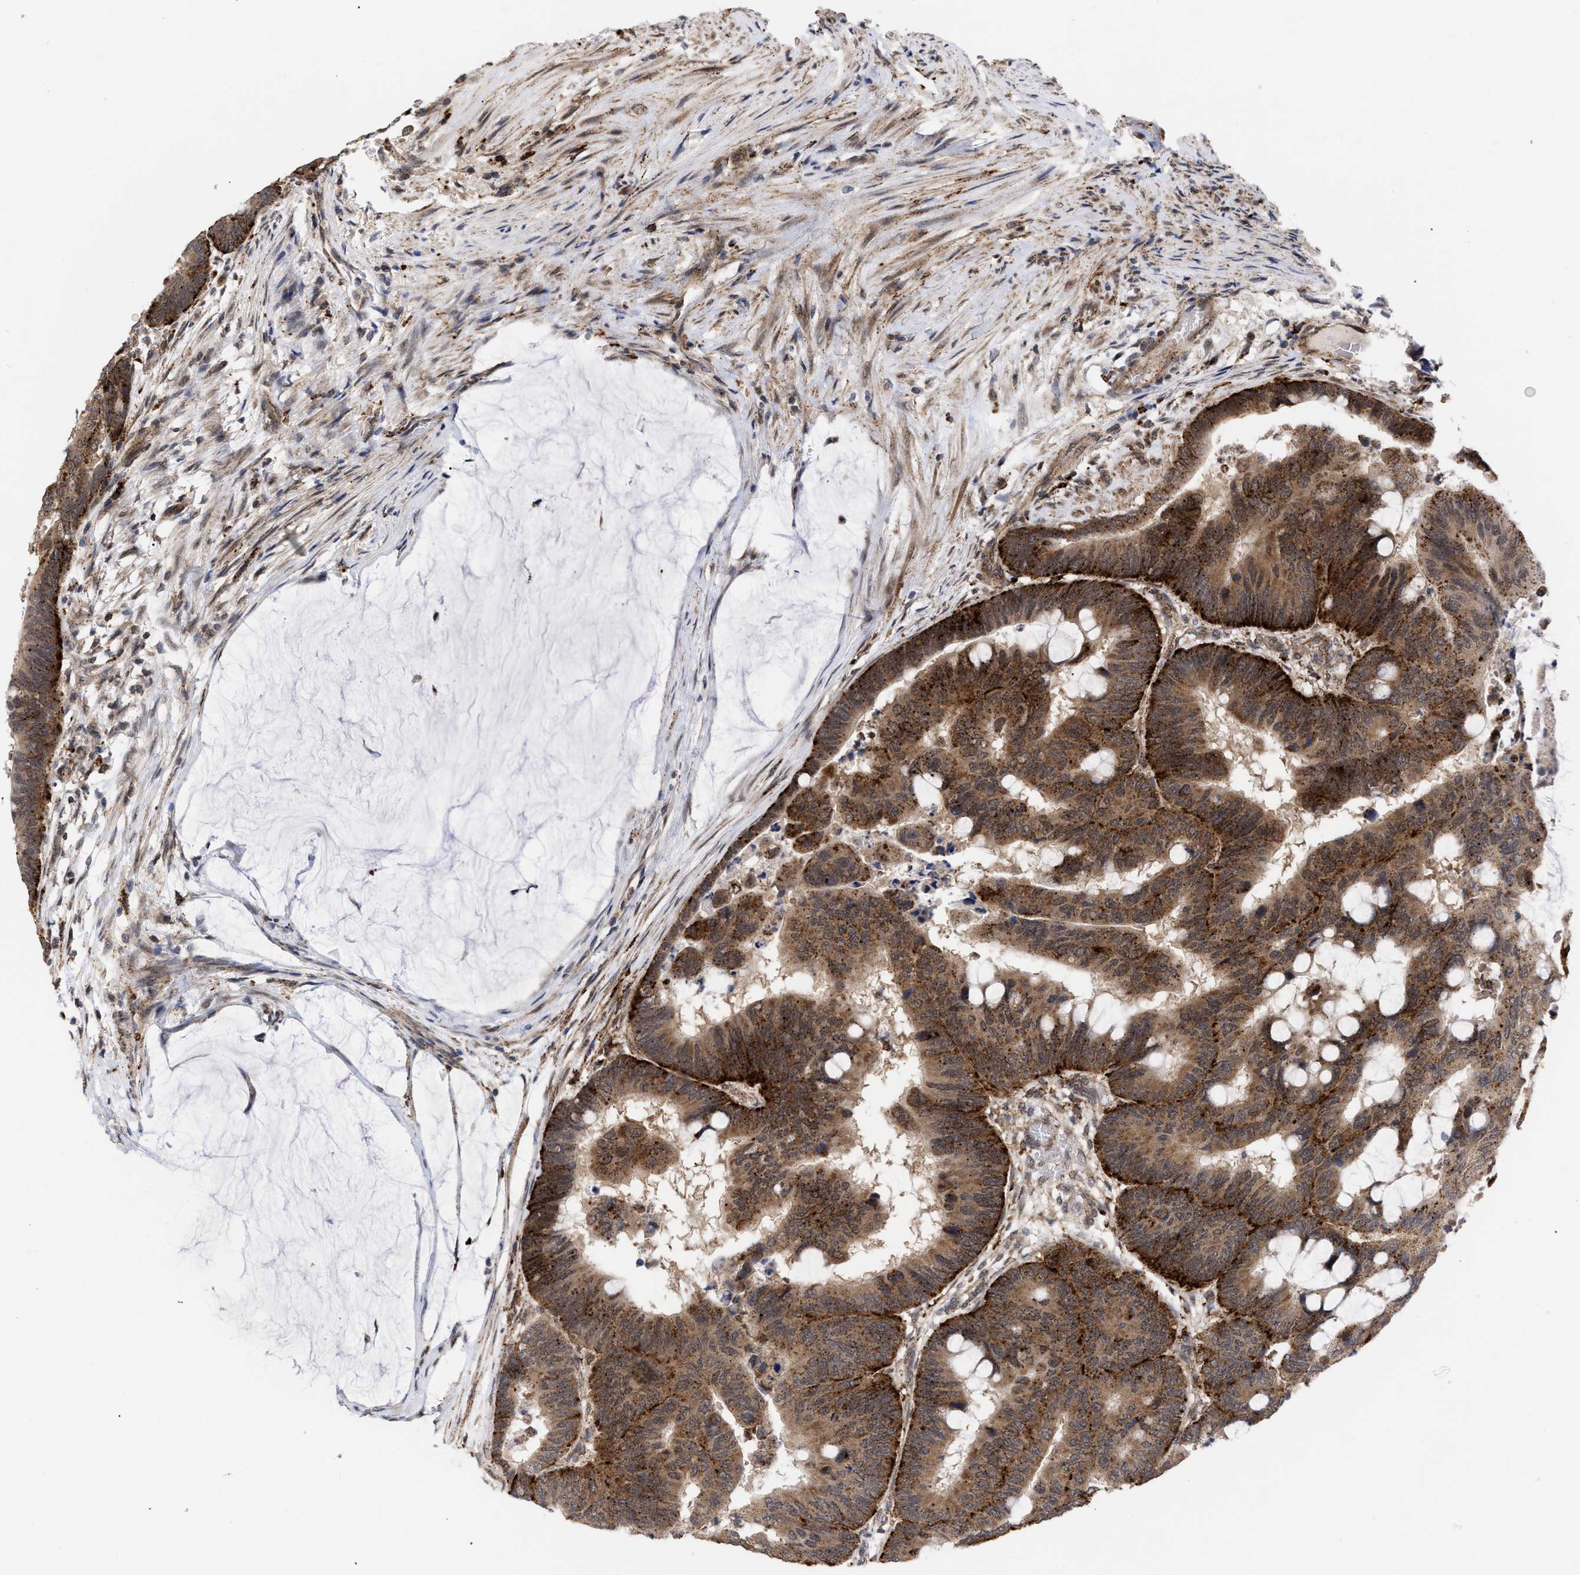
{"staining": {"intensity": "strong", "quantity": ">75%", "location": "cytoplasmic/membranous"}, "tissue": "colorectal cancer", "cell_type": "Tumor cells", "image_type": "cancer", "snomed": [{"axis": "morphology", "description": "Normal tissue, NOS"}, {"axis": "morphology", "description": "Adenocarcinoma, NOS"}, {"axis": "topography", "description": "Rectum"}], "caption": "High-magnification brightfield microscopy of colorectal cancer stained with DAB (3,3'-diaminobenzidine) (brown) and counterstained with hematoxylin (blue). tumor cells exhibit strong cytoplasmic/membranous positivity is seen in approximately>75% of cells.", "gene": "UPF1", "patient": {"sex": "male", "age": 92}}